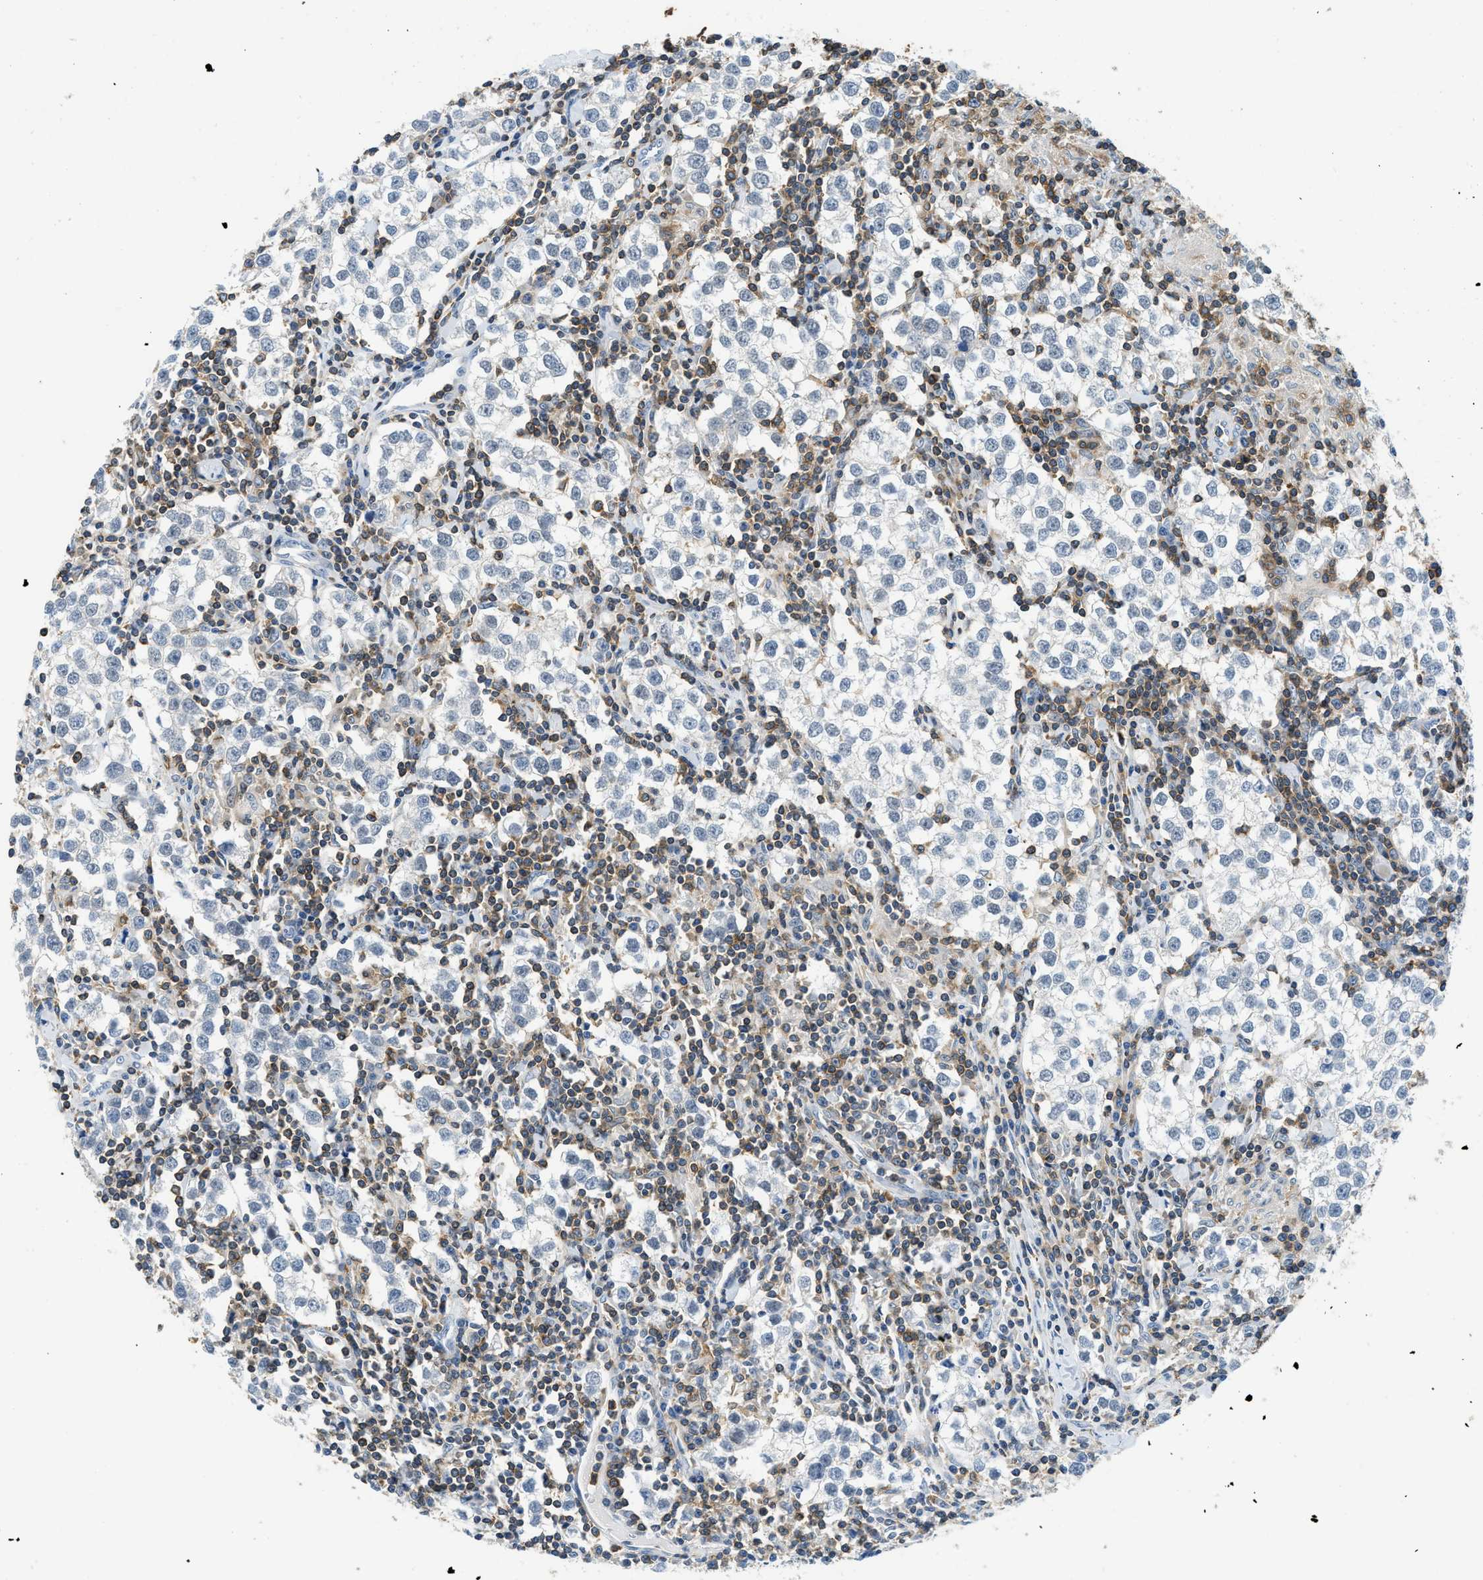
{"staining": {"intensity": "negative", "quantity": "none", "location": "none"}, "tissue": "testis cancer", "cell_type": "Tumor cells", "image_type": "cancer", "snomed": [{"axis": "morphology", "description": "Seminoma, NOS"}, {"axis": "morphology", "description": "Carcinoma, Embryonal, NOS"}, {"axis": "topography", "description": "Testis"}], "caption": "The image shows no staining of tumor cells in embryonal carcinoma (testis).", "gene": "FAM151A", "patient": {"sex": "male", "age": 36}}